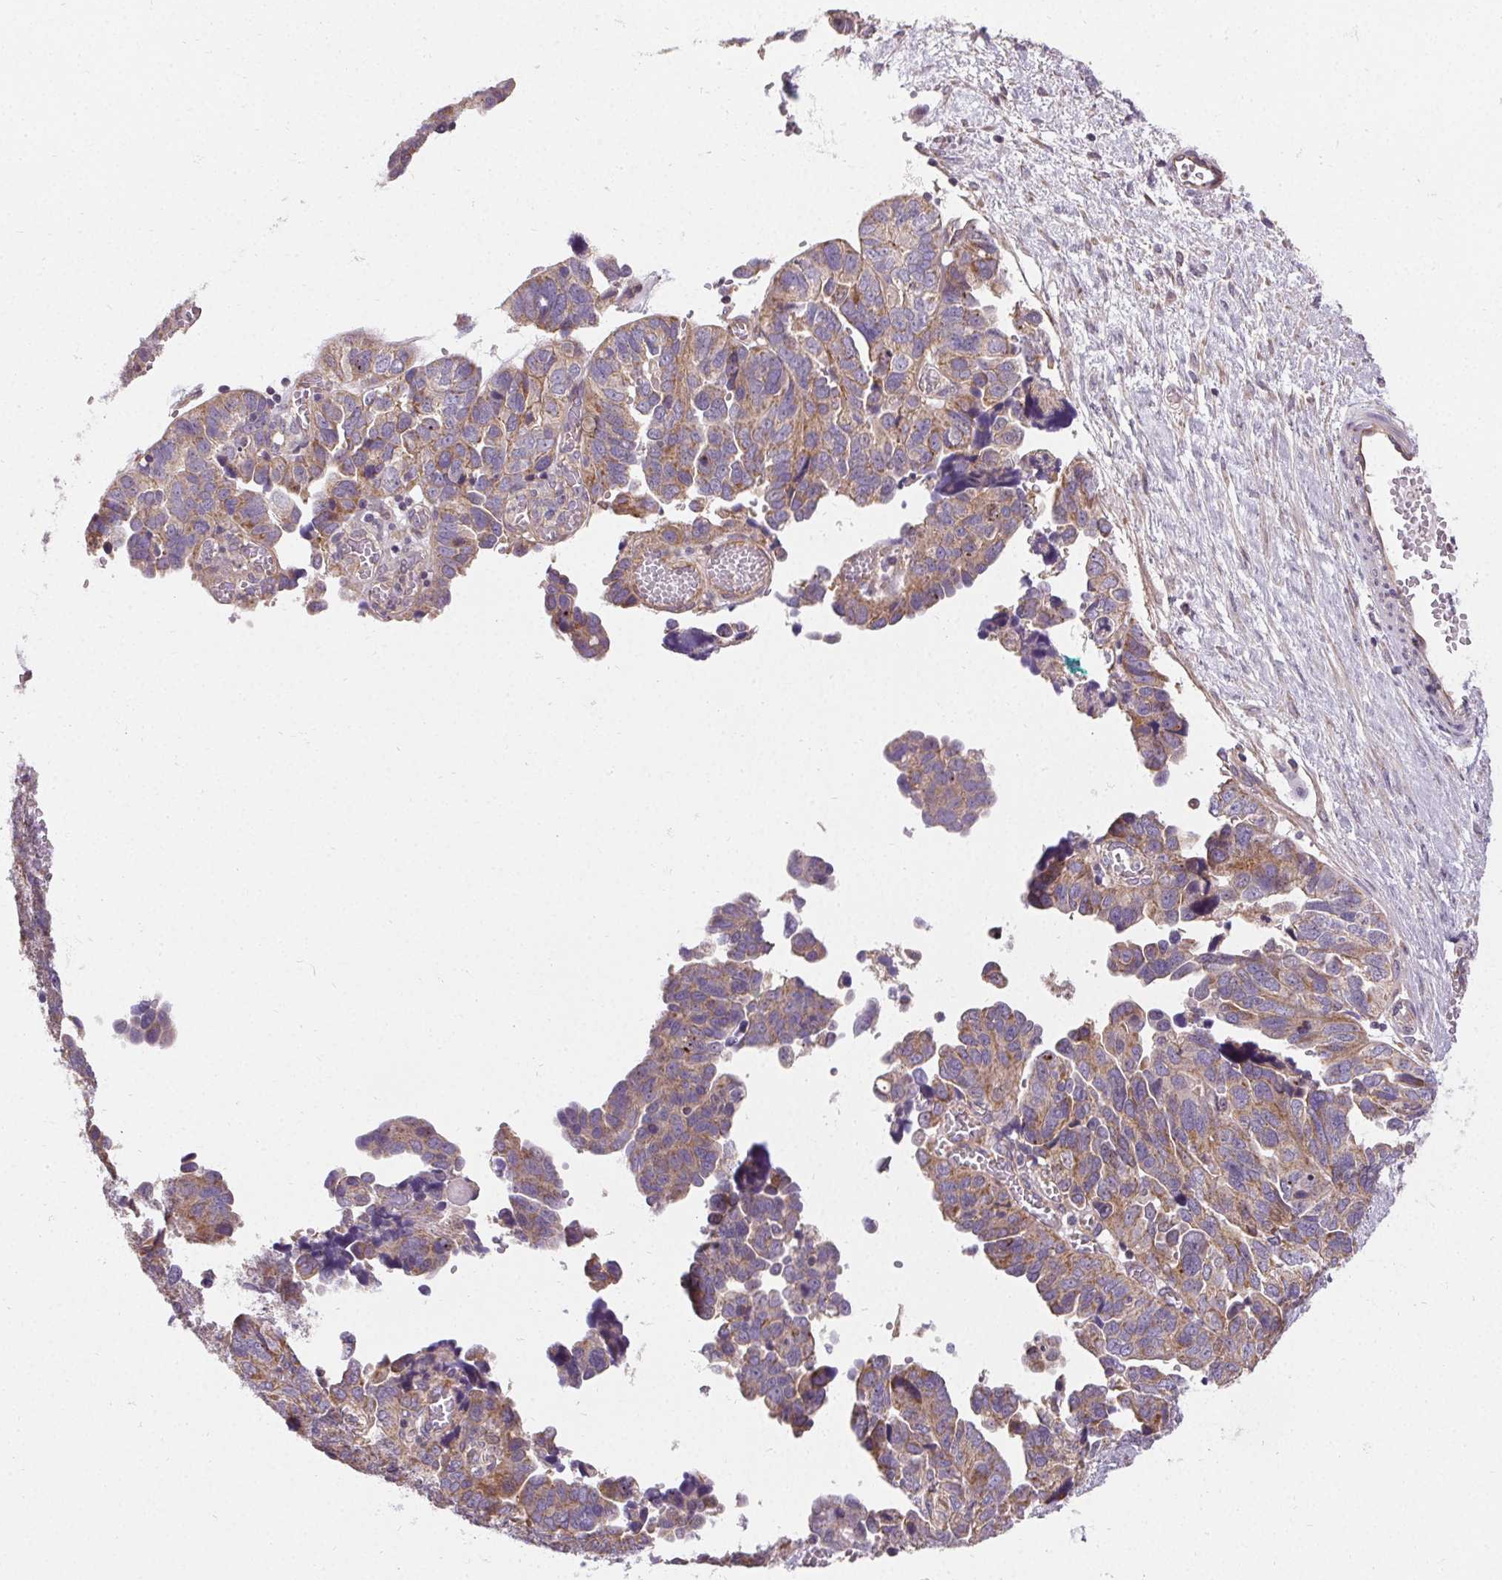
{"staining": {"intensity": "weak", "quantity": "25%-75%", "location": "cytoplasmic/membranous"}, "tissue": "ovarian cancer", "cell_type": "Tumor cells", "image_type": "cancer", "snomed": [{"axis": "morphology", "description": "Cystadenocarcinoma, serous, NOS"}, {"axis": "topography", "description": "Ovary"}], "caption": "Protein analysis of ovarian cancer tissue displays weak cytoplasmic/membranous staining in approximately 25%-75% of tumor cells.", "gene": "APLP1", "patient": {"sex": "female", "age": 64}}